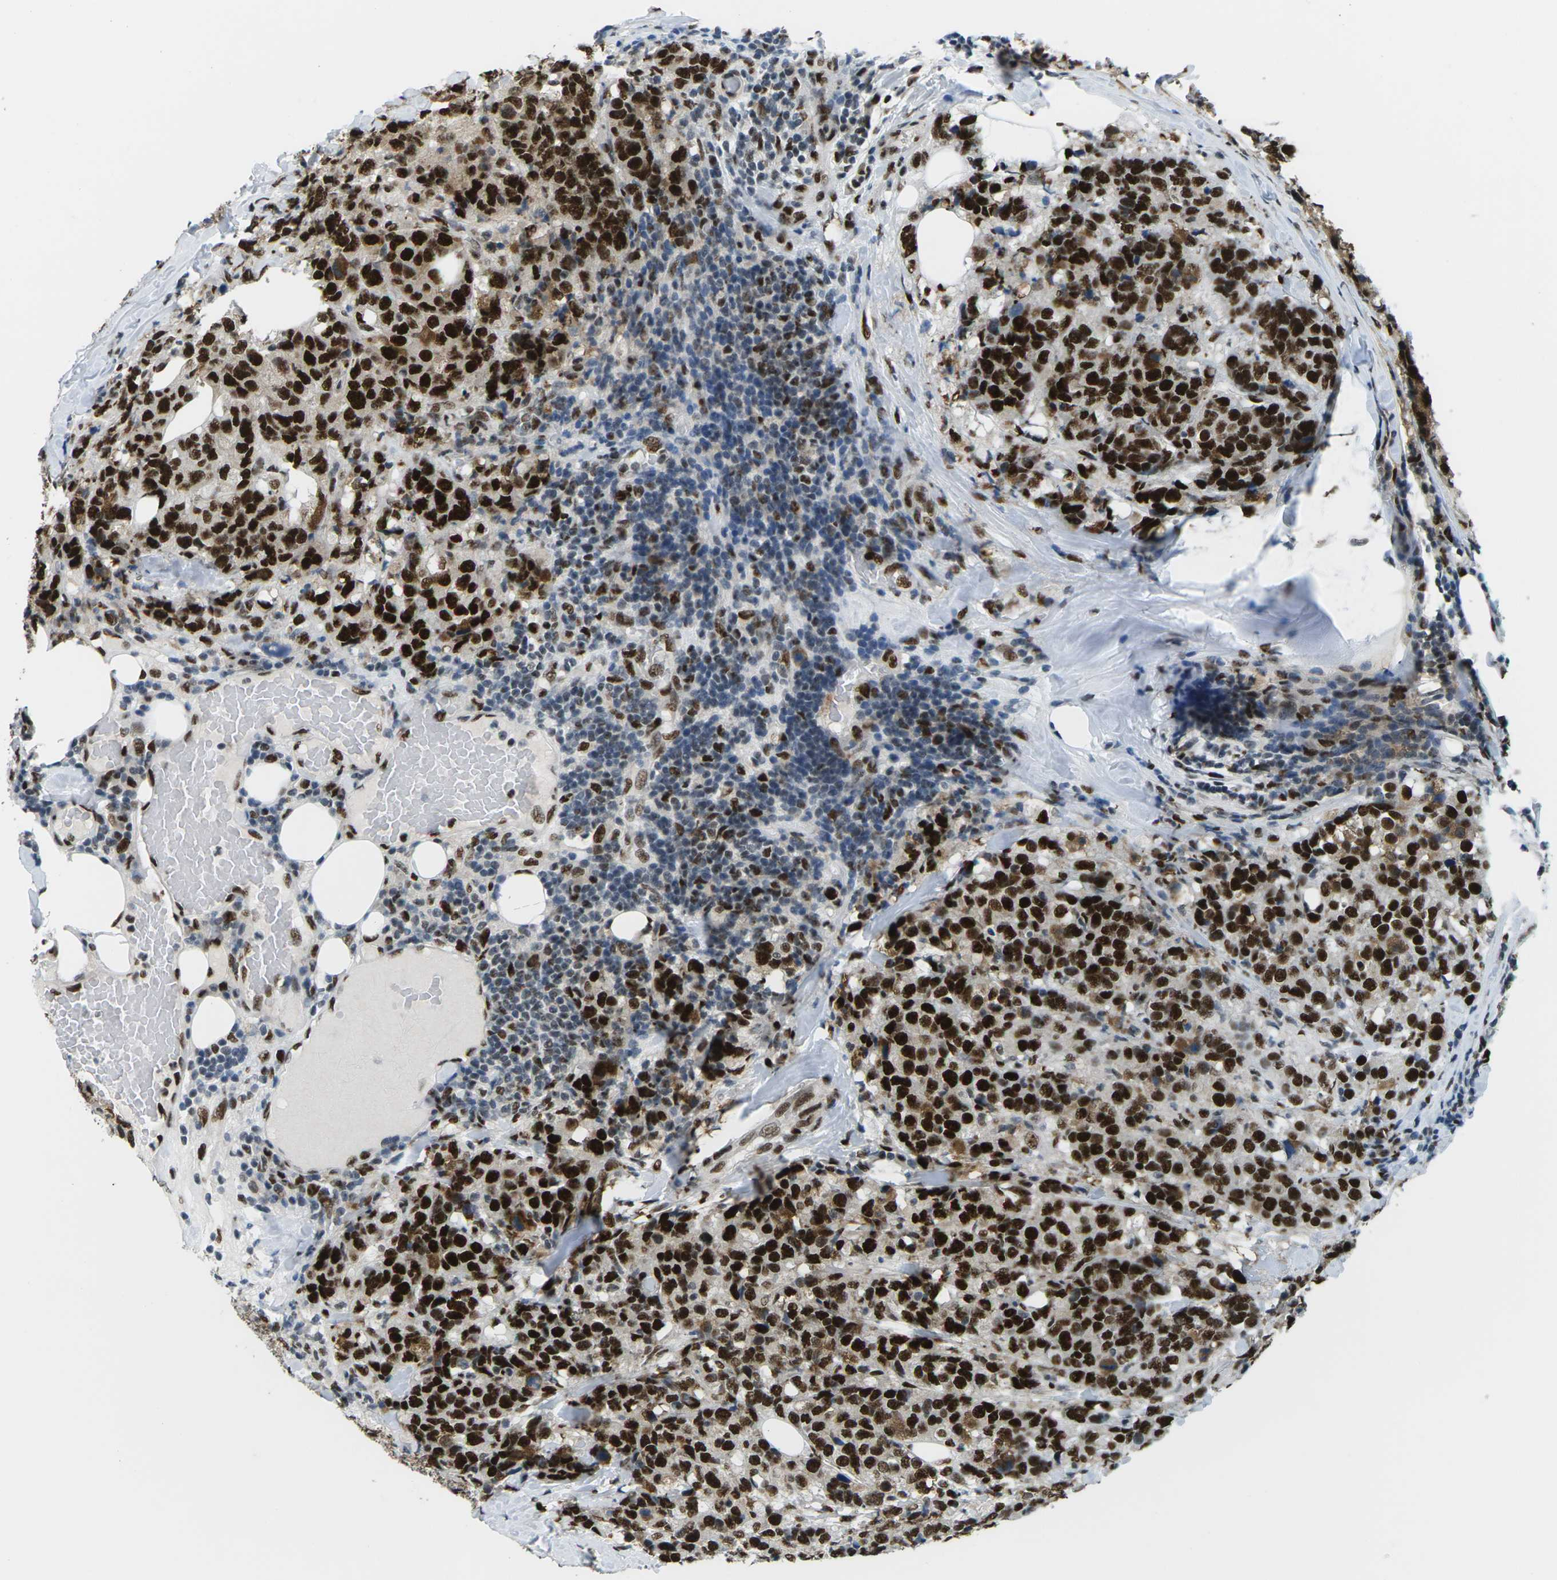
{"staining": {"intensity": "strong", "quantity": ">75%", "location": "nuclear"}, "tissue": "breast cancer", "cell_type": "Tumor cells", "image_type": "cancer", "snomed": [{"axis": "morphology", "description": "Lobular carcinoma"}, {"axis": "topography", "description": "Breast"}], "caption": "An image of human lobular carcinoma (breast) stained for a protein shows strong nuclear brown staining in tumor cells.", "gene": "PSME3", "patient": {"sex": "female", "age": 59}}